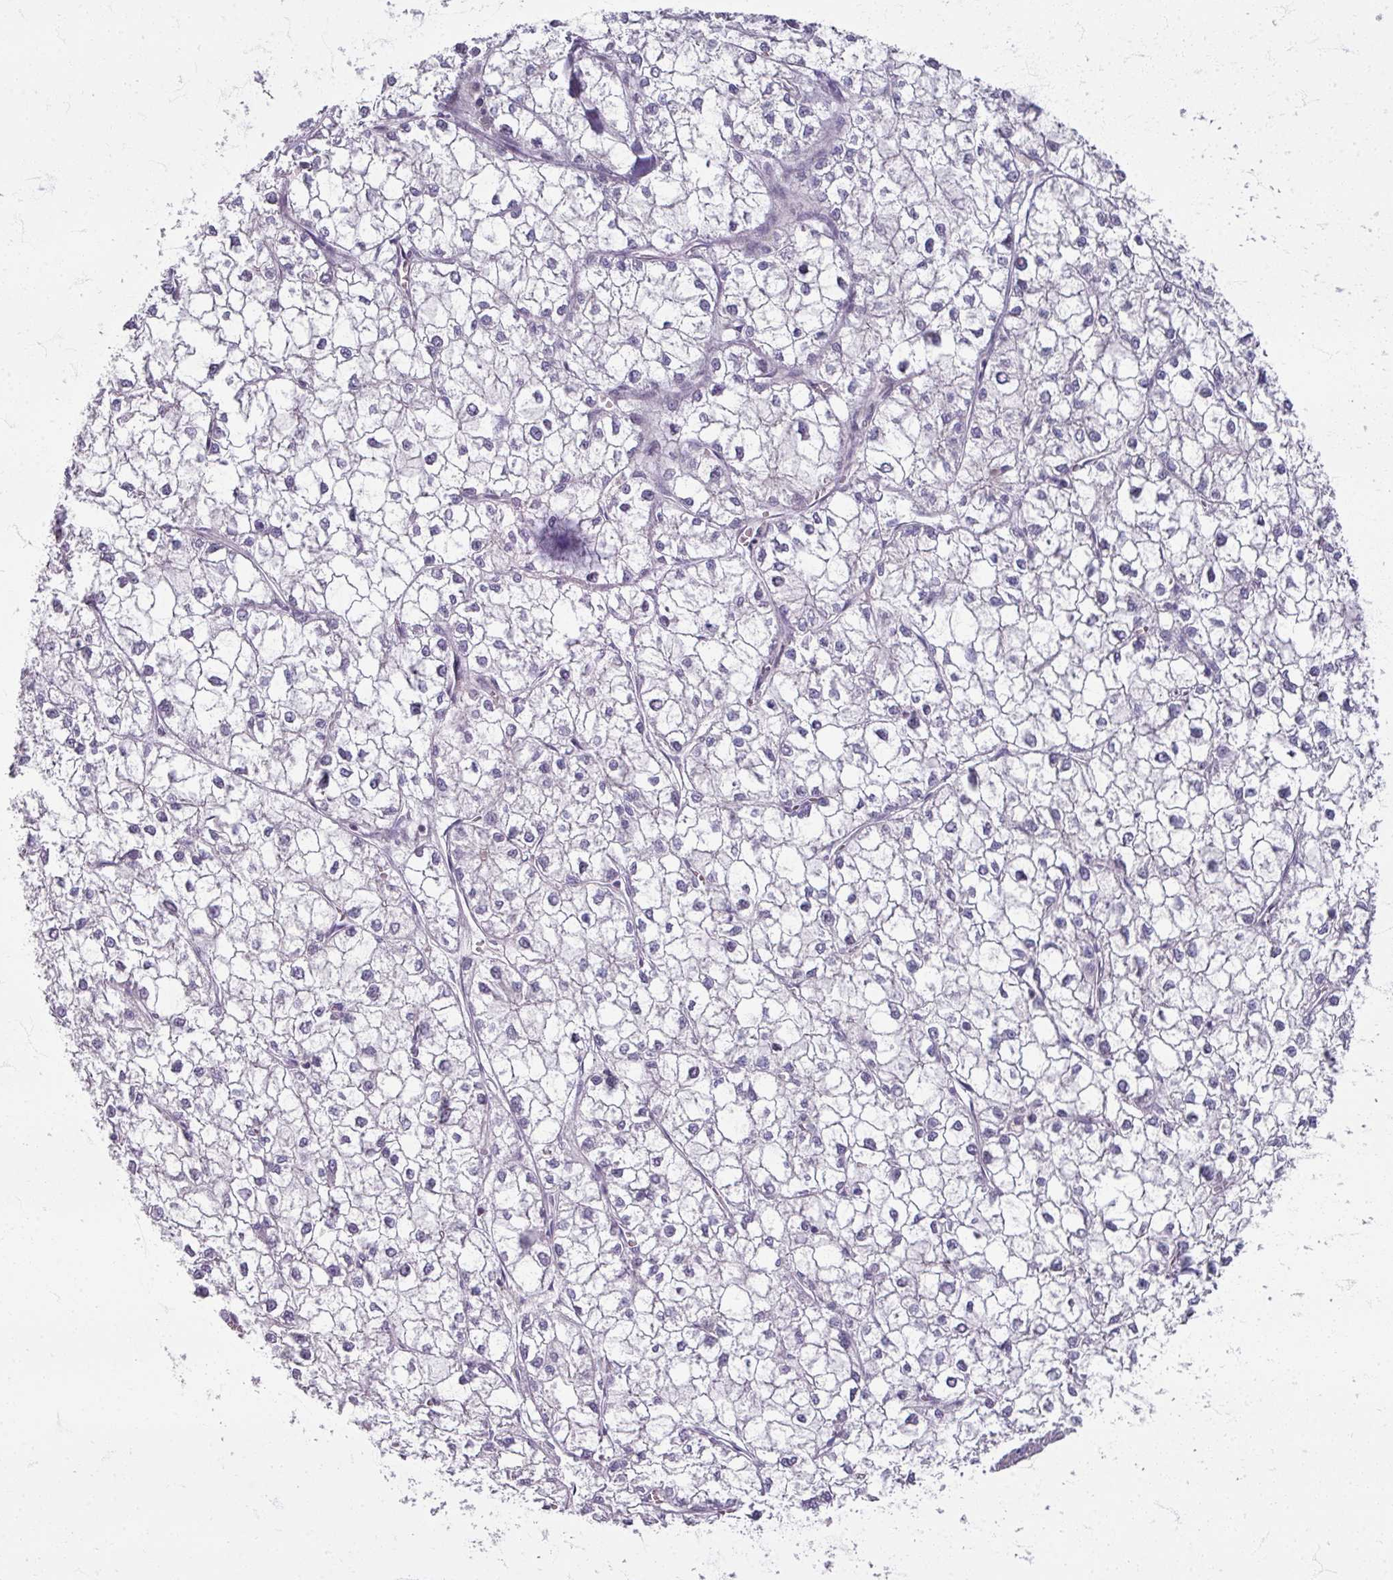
{"staining": {"intensity": "negative", "quantity": "none", "location": "none"}, "tissue": "liver cancer", "cell_type": "Tumor cells", "image_type": "cancer", "snomed": [{"axis": "morphology", "description": "Carcinoma, Hepatocellular, NOS"}, {"axis": "topography", "description": "Liver"}], "caption": "An image of liver cancer (hepatocellular carcinoma) stained for a protein displays no brown staining in tumor cells.", "gene": "TTLL7", "patient": {"sex": "female", "age": 43}}